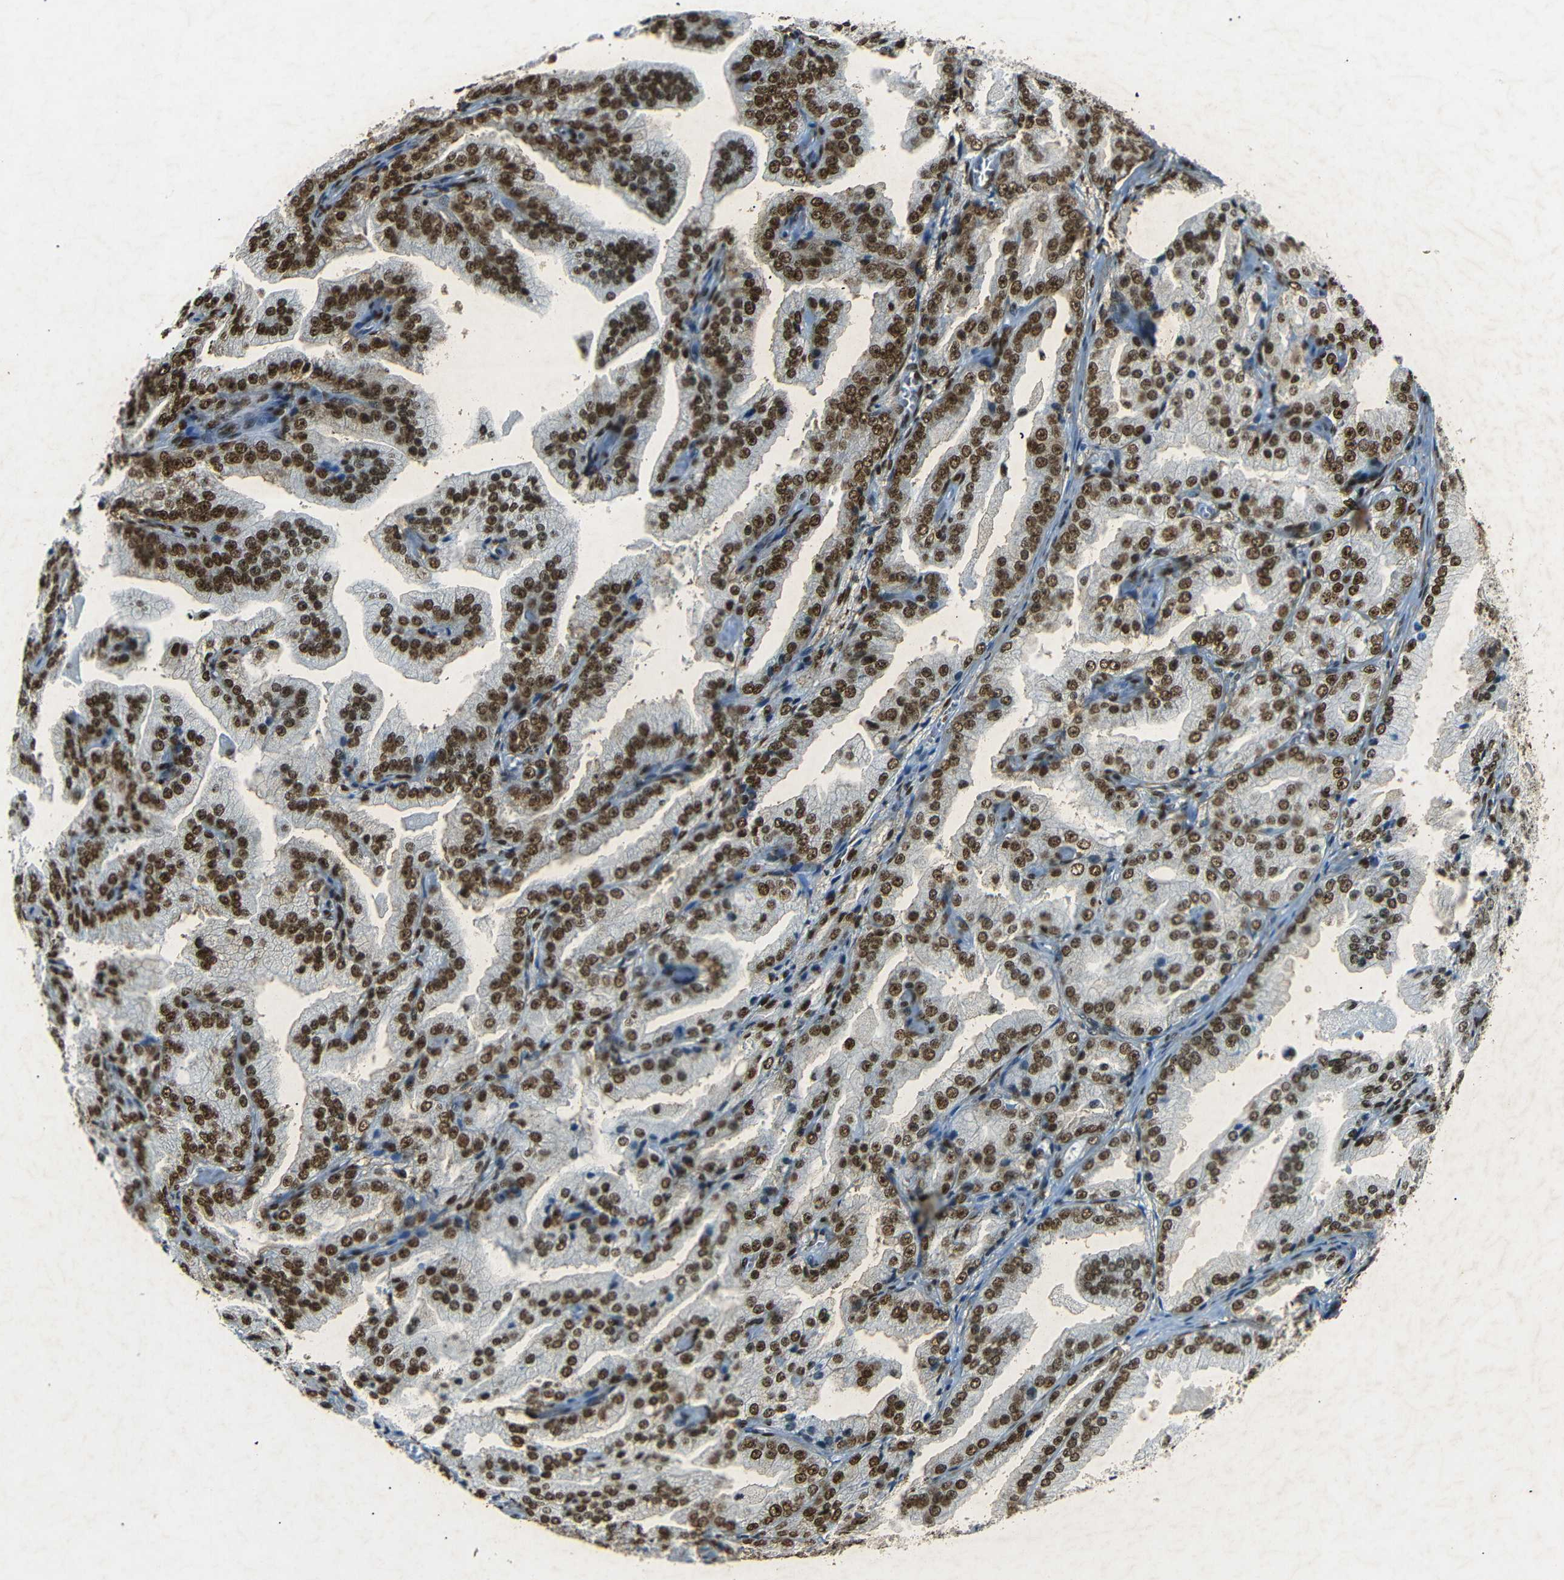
{"staining": {"intensity": "strong", "quantity": ">75%", "location": "nuclear"}, "tissue": "prostate cancer", "cell_type": "Tumor cells", "image_type": "cancer", "snomed": [{"axis": "morphology", "description": "Adenocarcinoma, High grade"}, {"axis": "topography", "description": "Prostate"}], "caption": "Tumor cells display high levels of strong nuclear positivity in about >75% of cells in human prostate cancer (adenocarcinoma (high-grade)).", "gene": "HMGN1", "patient": {"sex": "male", "age": 61}}